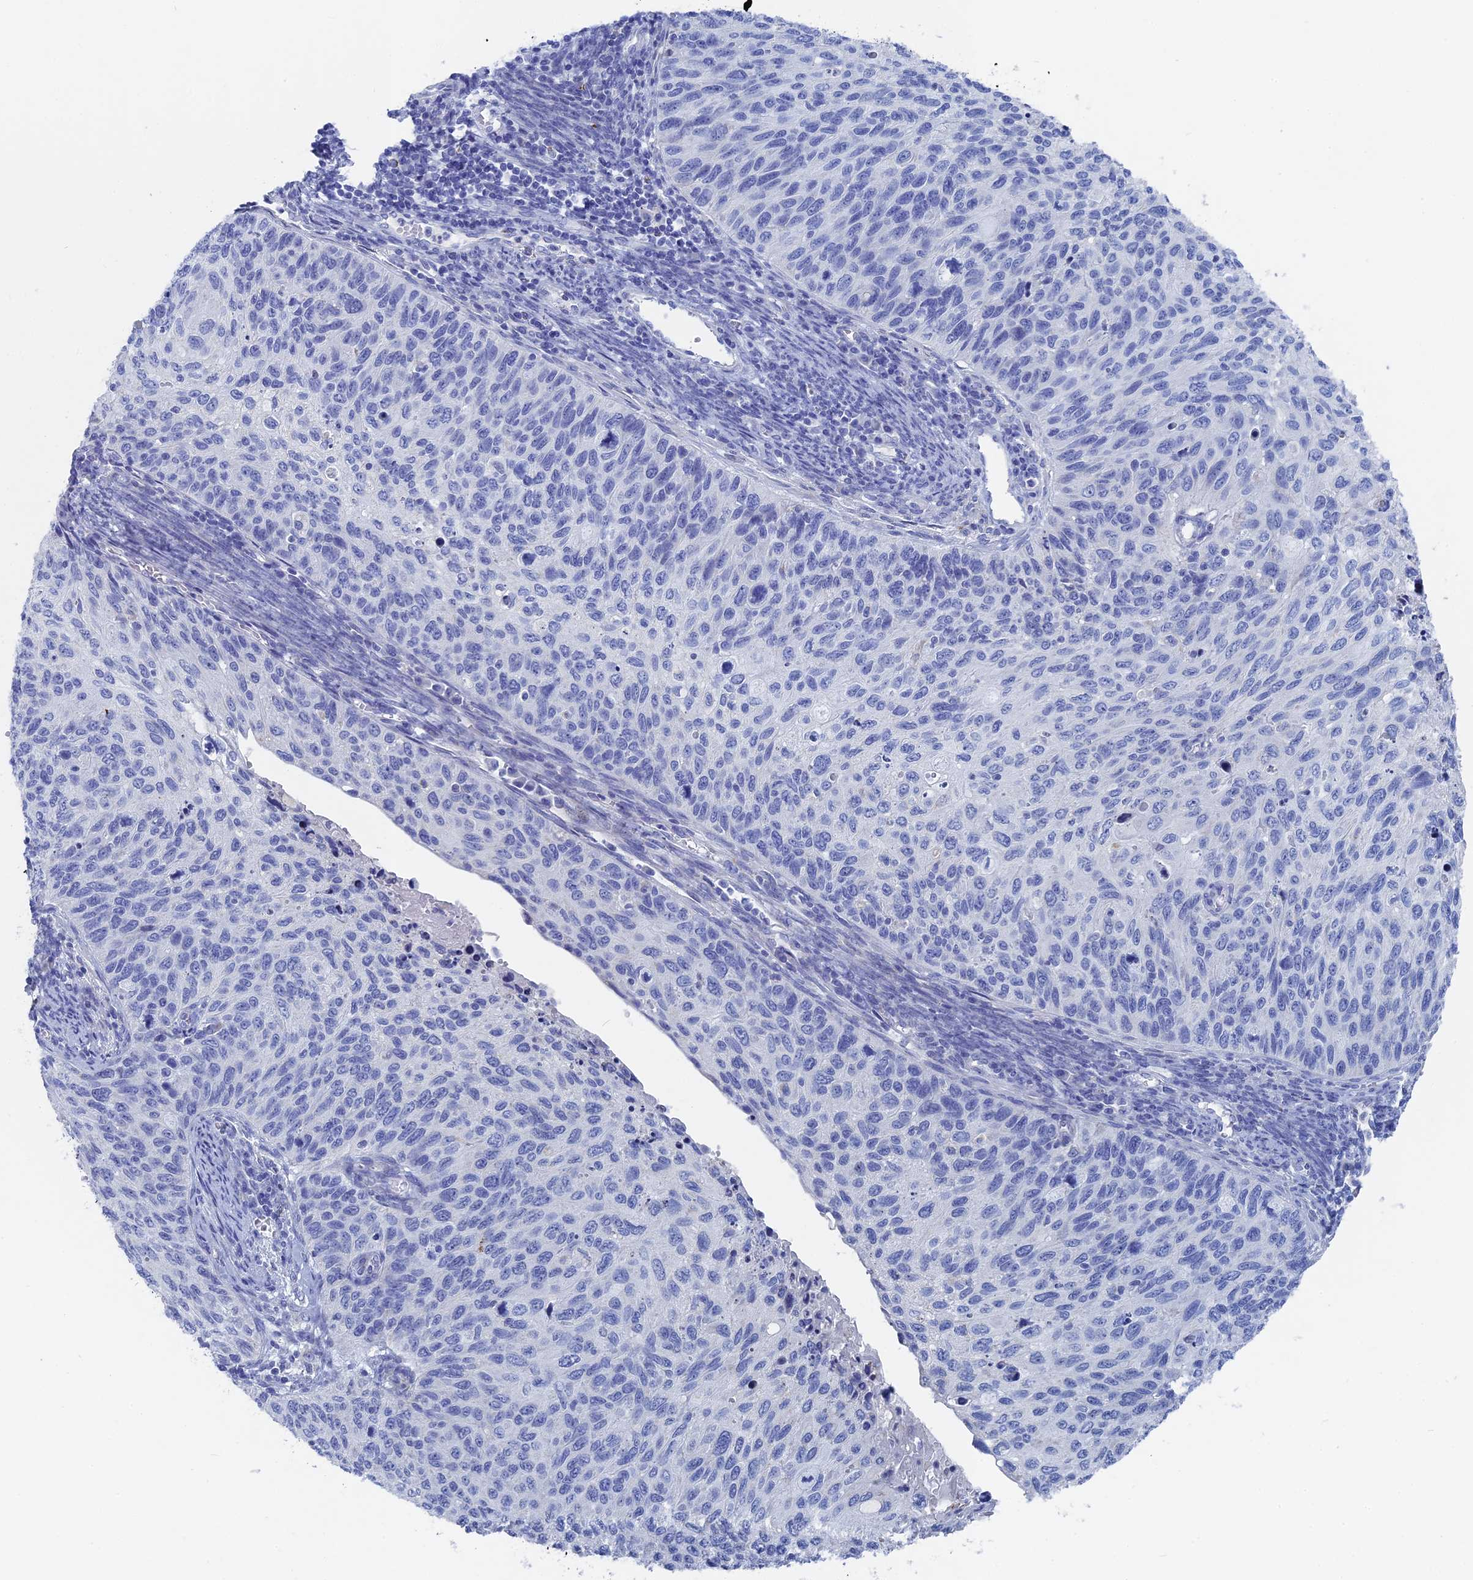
{"staining": {"intensity": "negative", "quantity": "none", "location": "none"}, "tissue": "cervical cancer", "cell_type": "Tumor cells", "image_type": "cancer", "snomed": [{"axis": "morphology", "description": "Squamous cell carcinoma, NOS"}, {"axis": "topography", "description": "Cervix"}], "caption": "A micrograph of human squamous cell carcinoma (cervical) is negative for staining in tumor cells.", "gene": "HIGD1A", "patient": {"sex": "female", "age": 70}}